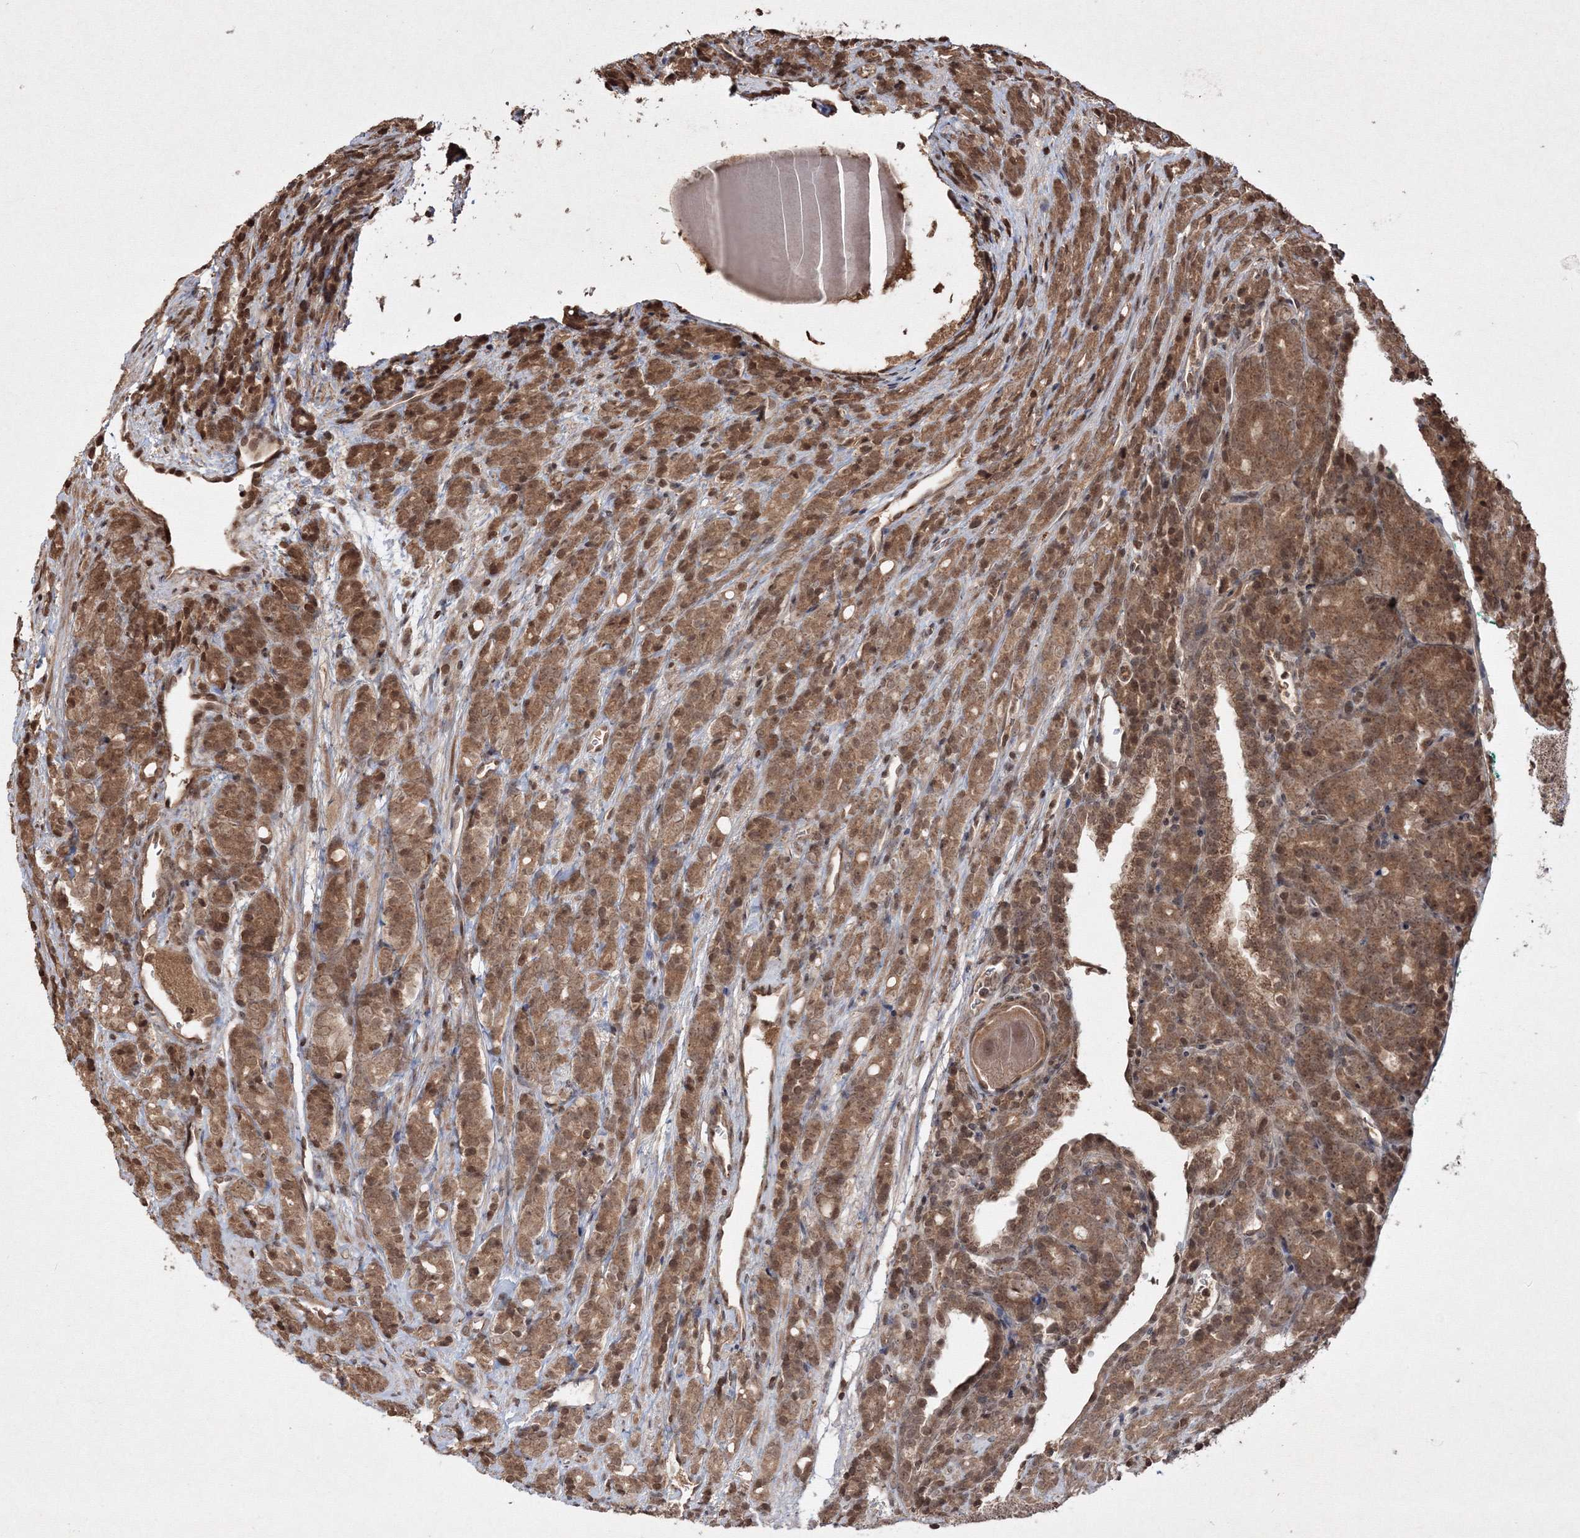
{"staining": {"intensity": "moderate", "quantity": ">75%", "location": "cytoplasmic/membranous,nuclear"}, "tissue": "prostate cancer", "cell_type": "Tumor cells", "image_type": "cancer", "snomed": [{"axis": "morphology", "description": "Adenocarcinoma, High grade"}, {"axis": "topography", "description": "Prostate"}], "caption": "Prostate cancer stained with a brown dye demonstrates moderate cytoplasmic/membranous and nuclear positive positivity in approximately >75% of tumor cells.", "gene": "PEX13", "patient": {"sex": "male", "age": 62}}